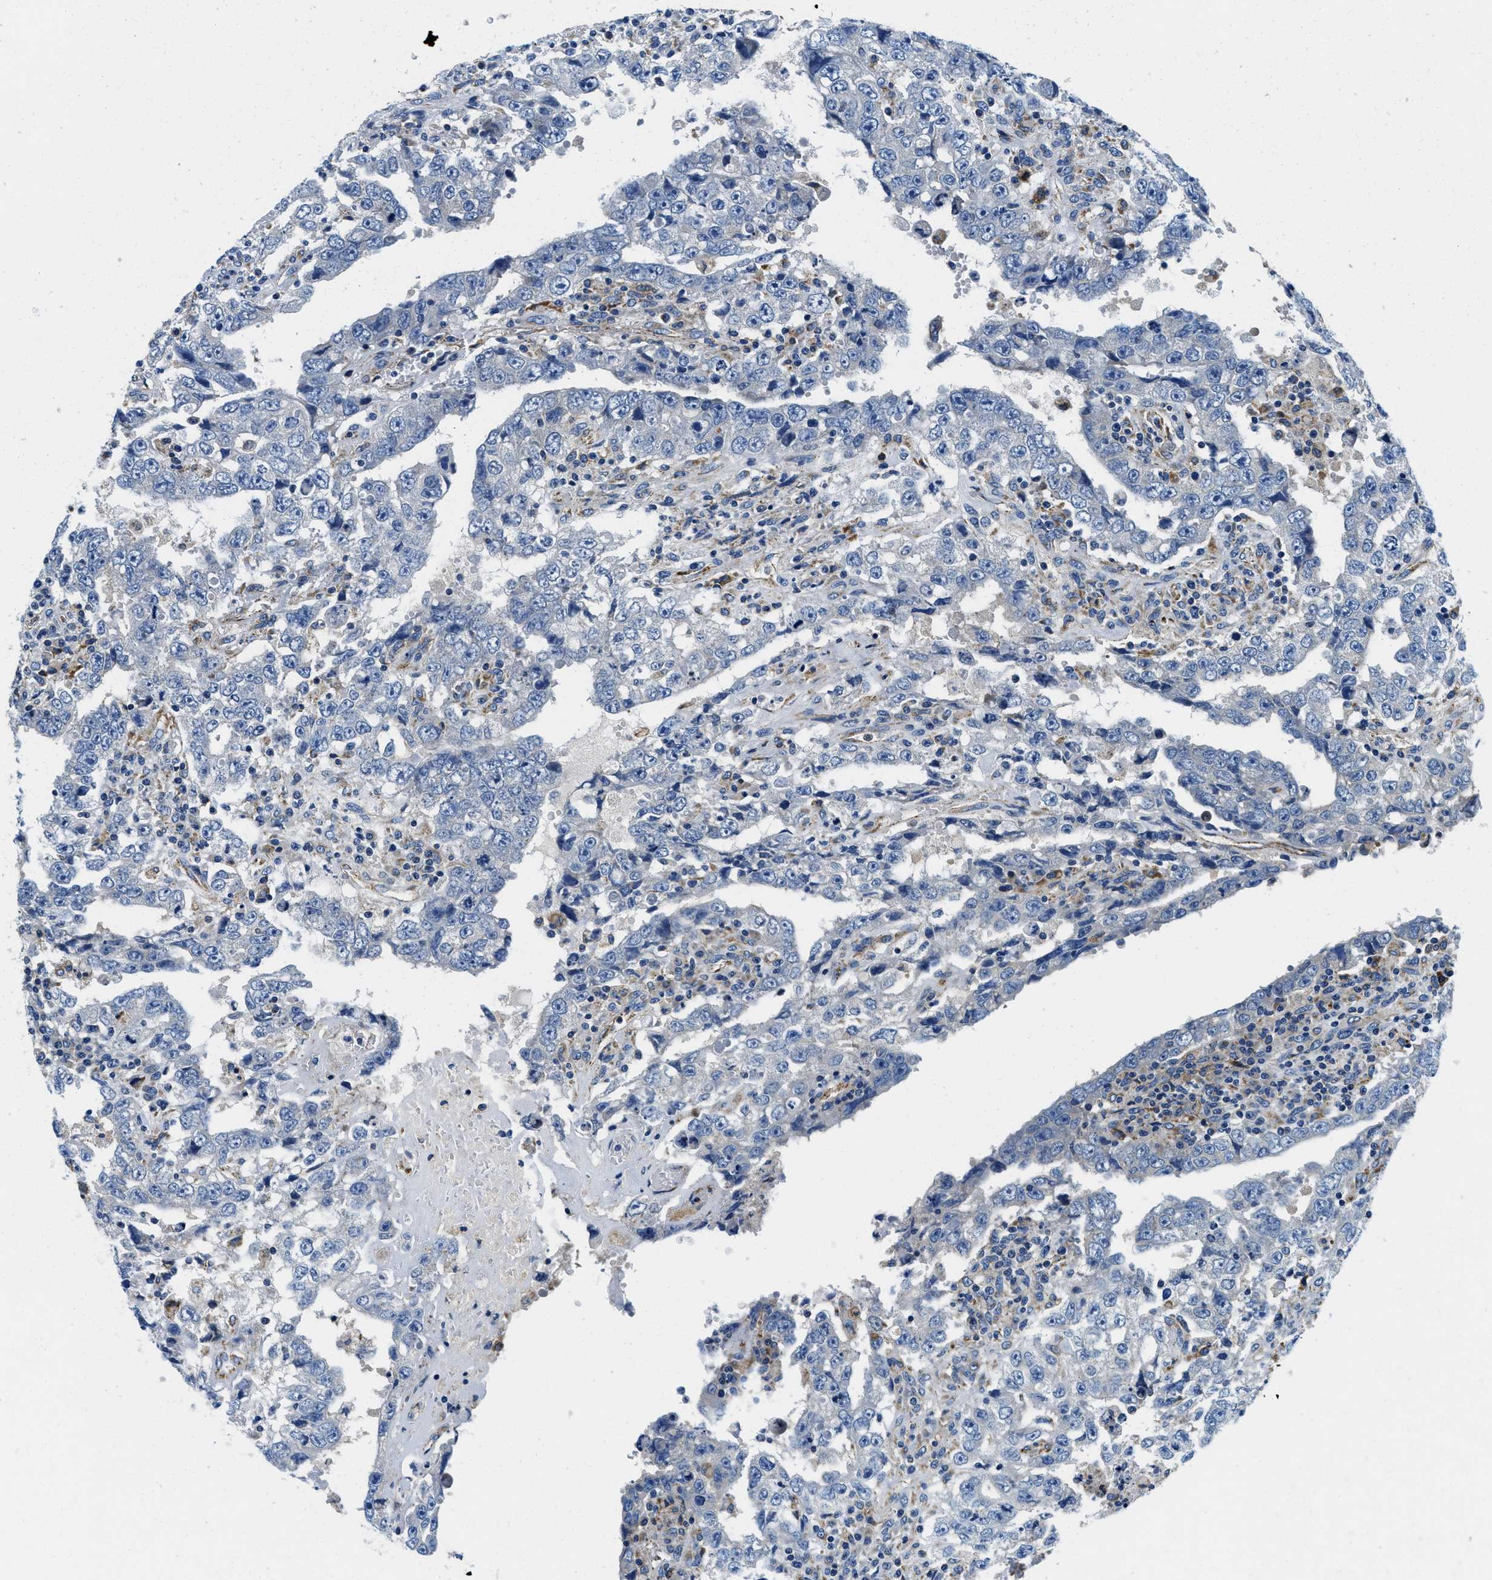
{"staining": {"intensity": "negative", "quantity": "none", "location": "none"}, "tissue": "testis cancer", "cell_type": "Tumor cells", "image_type": "cancer", "snomed": [{"axis": "morphology", "description": "Carcinoma, Embryonal, NOS"}, {"axis": "topography", "description": "Testis"}], "caption": "An IHC photomicrograph of testis embryonal carcinoma is shown. There is no staining in tumor cells of testis embryonal carcinoma. (DAB IHC with hematoxylin counter stain).", "gene": "SAMD4B", "patient": {"sex": "male", "age": 26}}